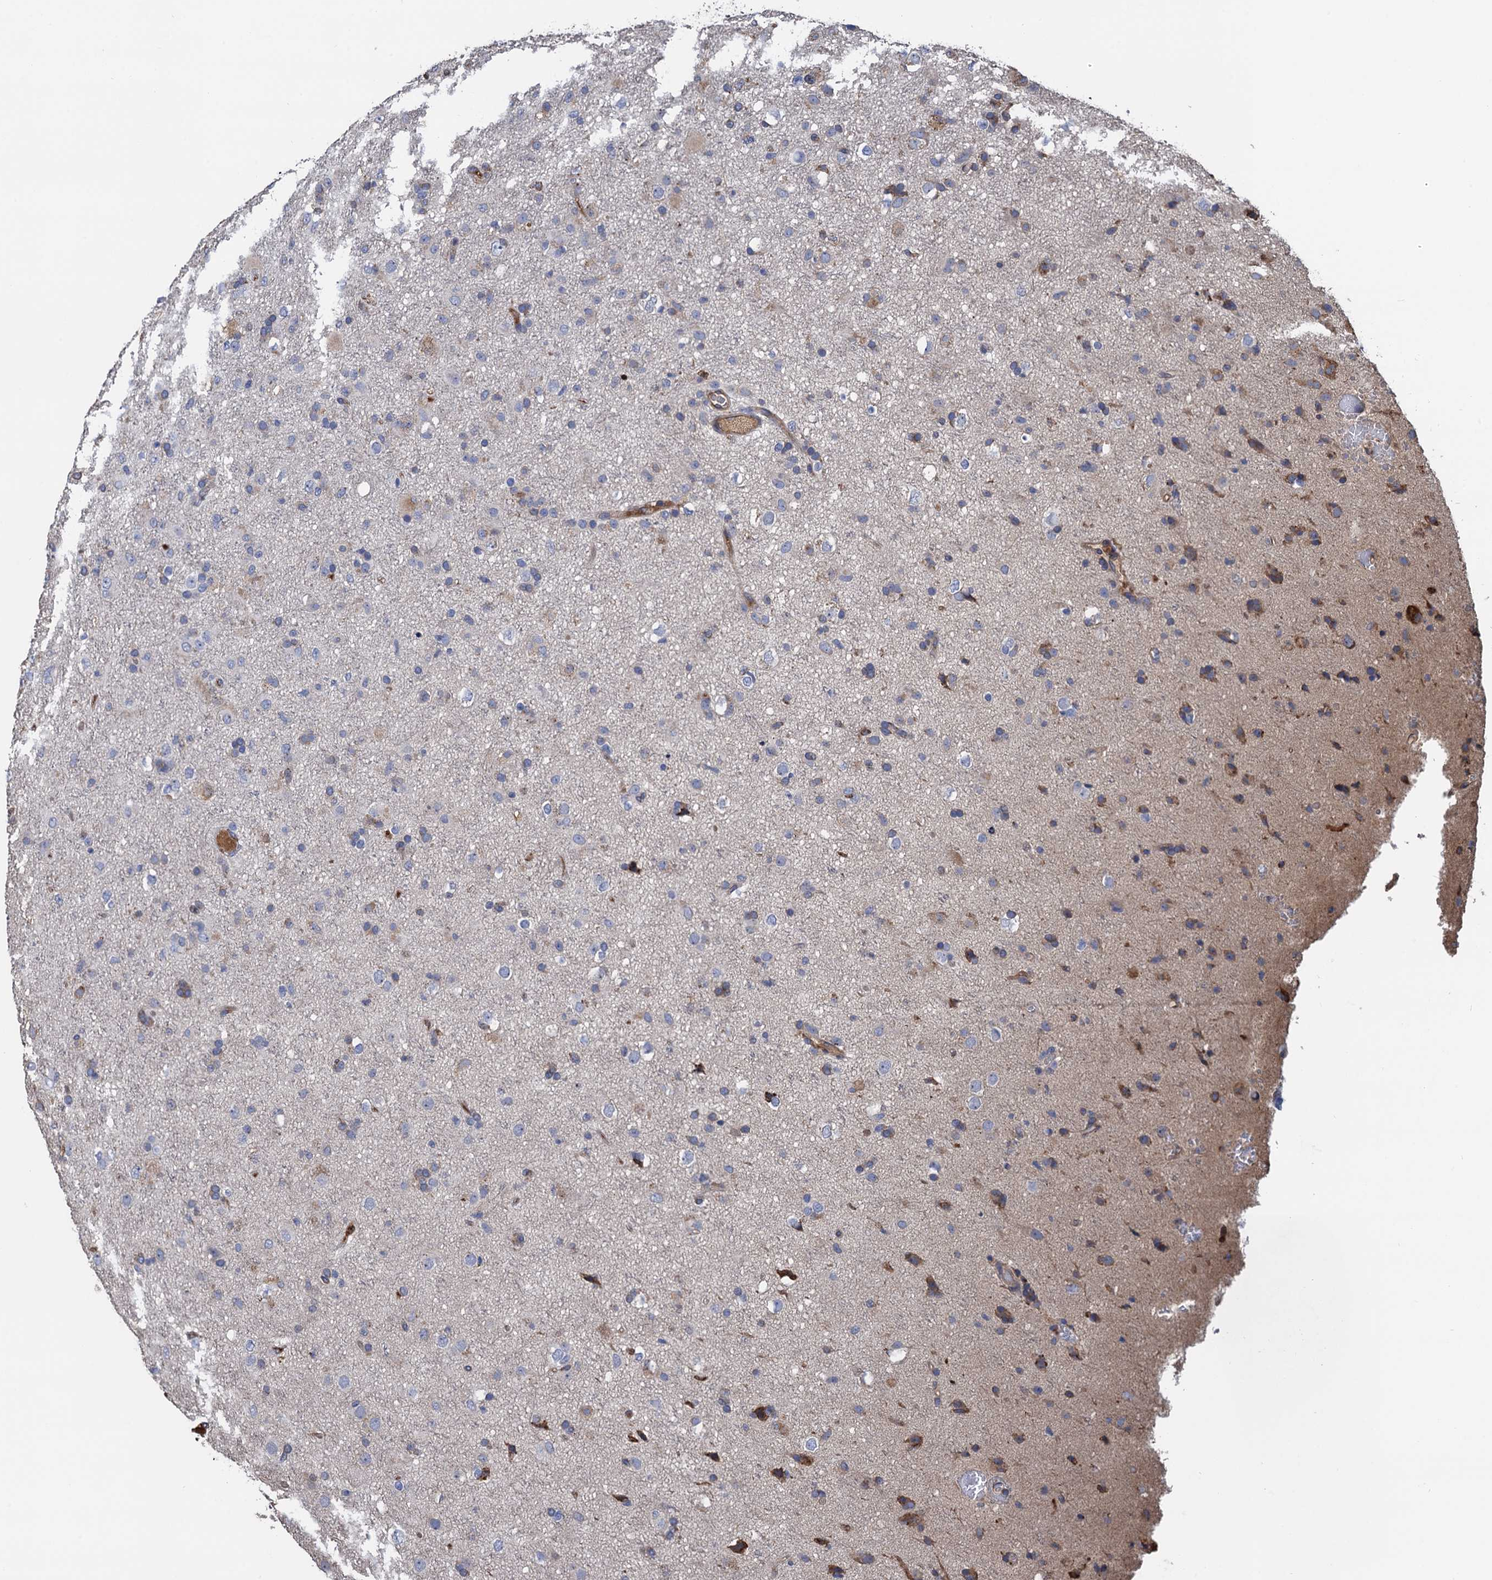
{"staining": {"intensity": "negative", "quantity": "none", "location": "none"}, "tissue": "glioma", "cell_type": "Tumor cells", "image_type": "cancer", "snomed": [{"axis": "morphology", "description": "Glioma, malignant, Low grade"}, {"axis": "topography", "description": "Brain"}], "caption": "Immunohistochemistry histopathology image of neoplastic tissue: glioma stained with DAB exhibits no significant protein positivity in tumor cells.", "gene": "CNNM1", "patient": {"sex": "male", "age": 65}}